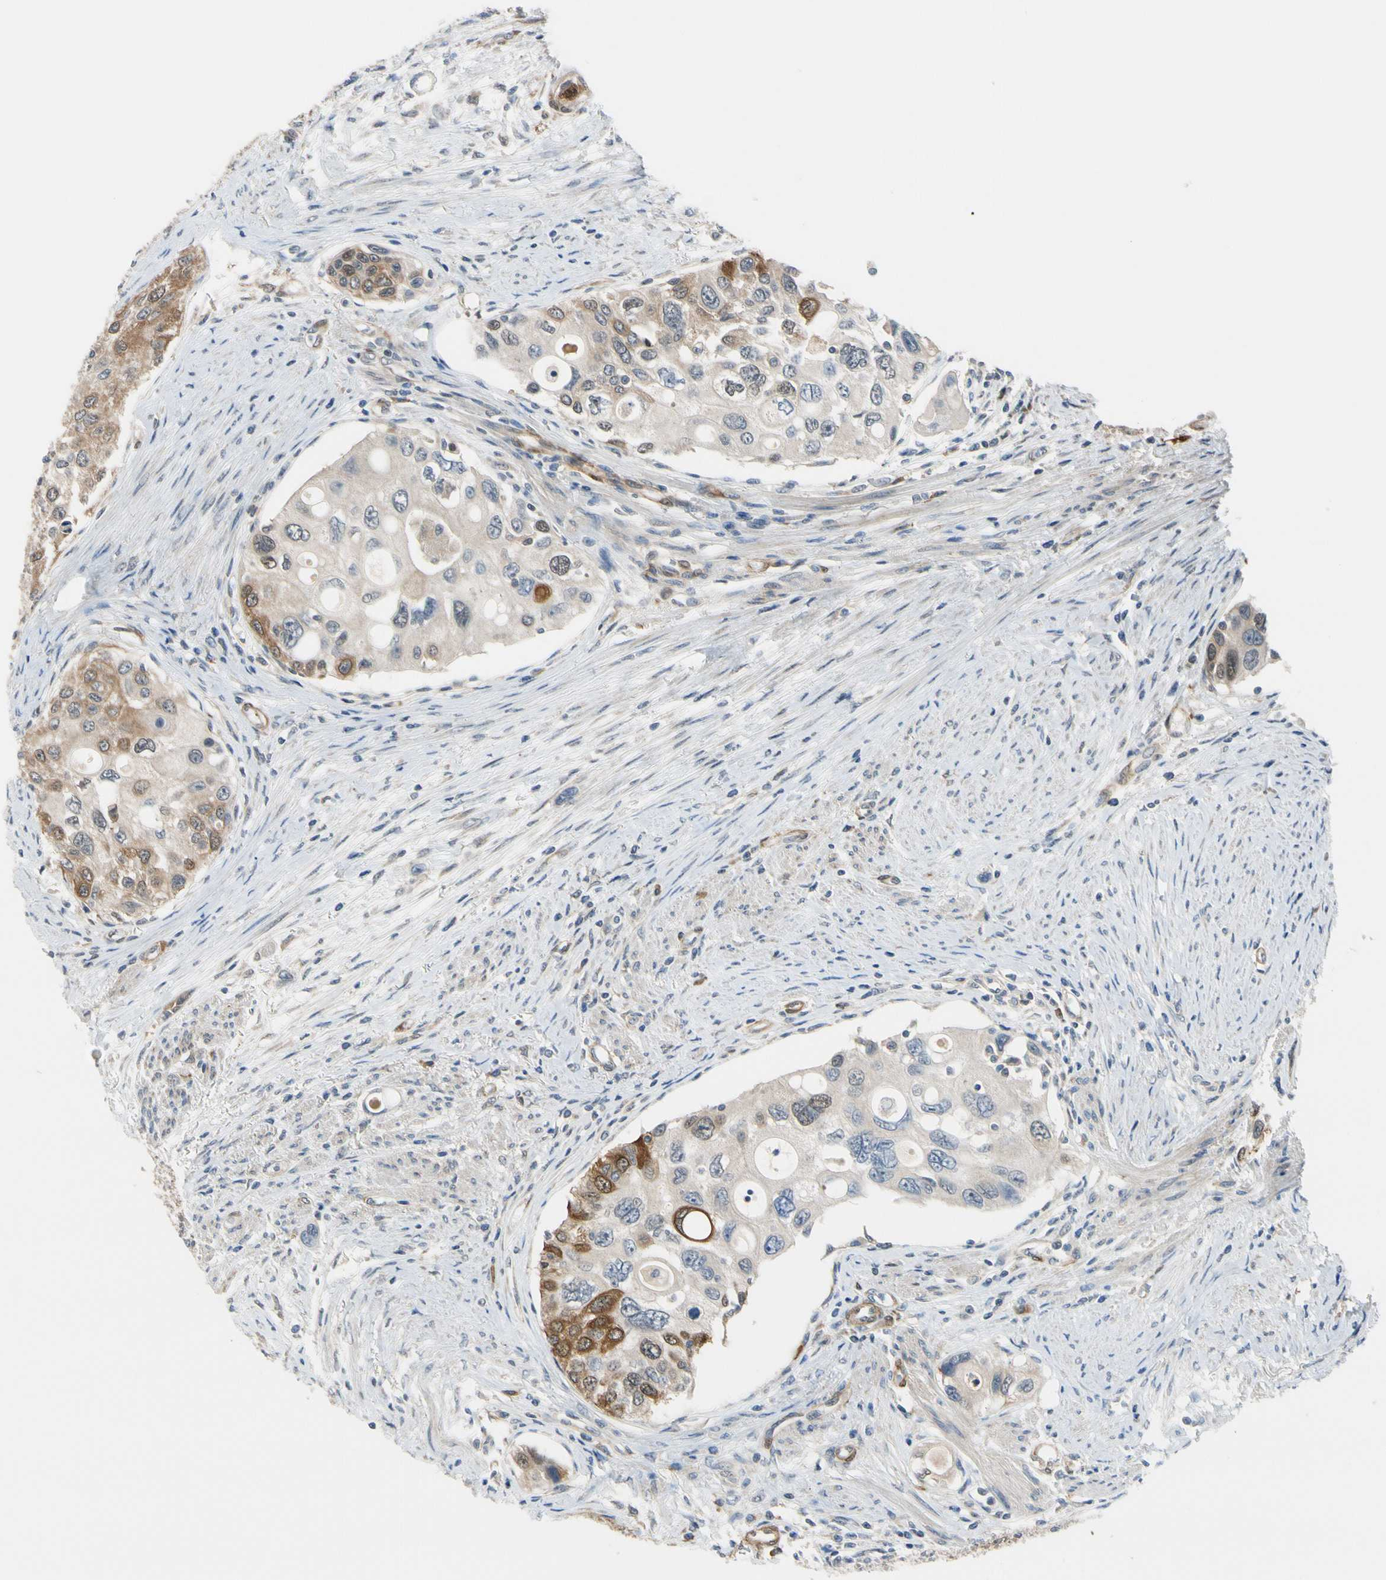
{"staining": {"intensity": "moderate", "quantity": "25%-75%", "location": "cytoplasmic/membranous,nuclear"}, "tissue": "urothelial cancer", "cell_type": "Tumor cells", "image_type": "cancer", "snomed": [{"axis": "morphology", "description": "Urothelial carcinoma, High grade"}, {"axis": "topography", "description": "Urinary bladder"}], "caption": "A medium amount of moderate cytoplasmic/membranous and nuclear expression is seen in approximately 25%-75% of tumor cells in urothelial cancer tissue.", "gene": "RASGRF1", "patient": {"sex": "female", "age": 56}}